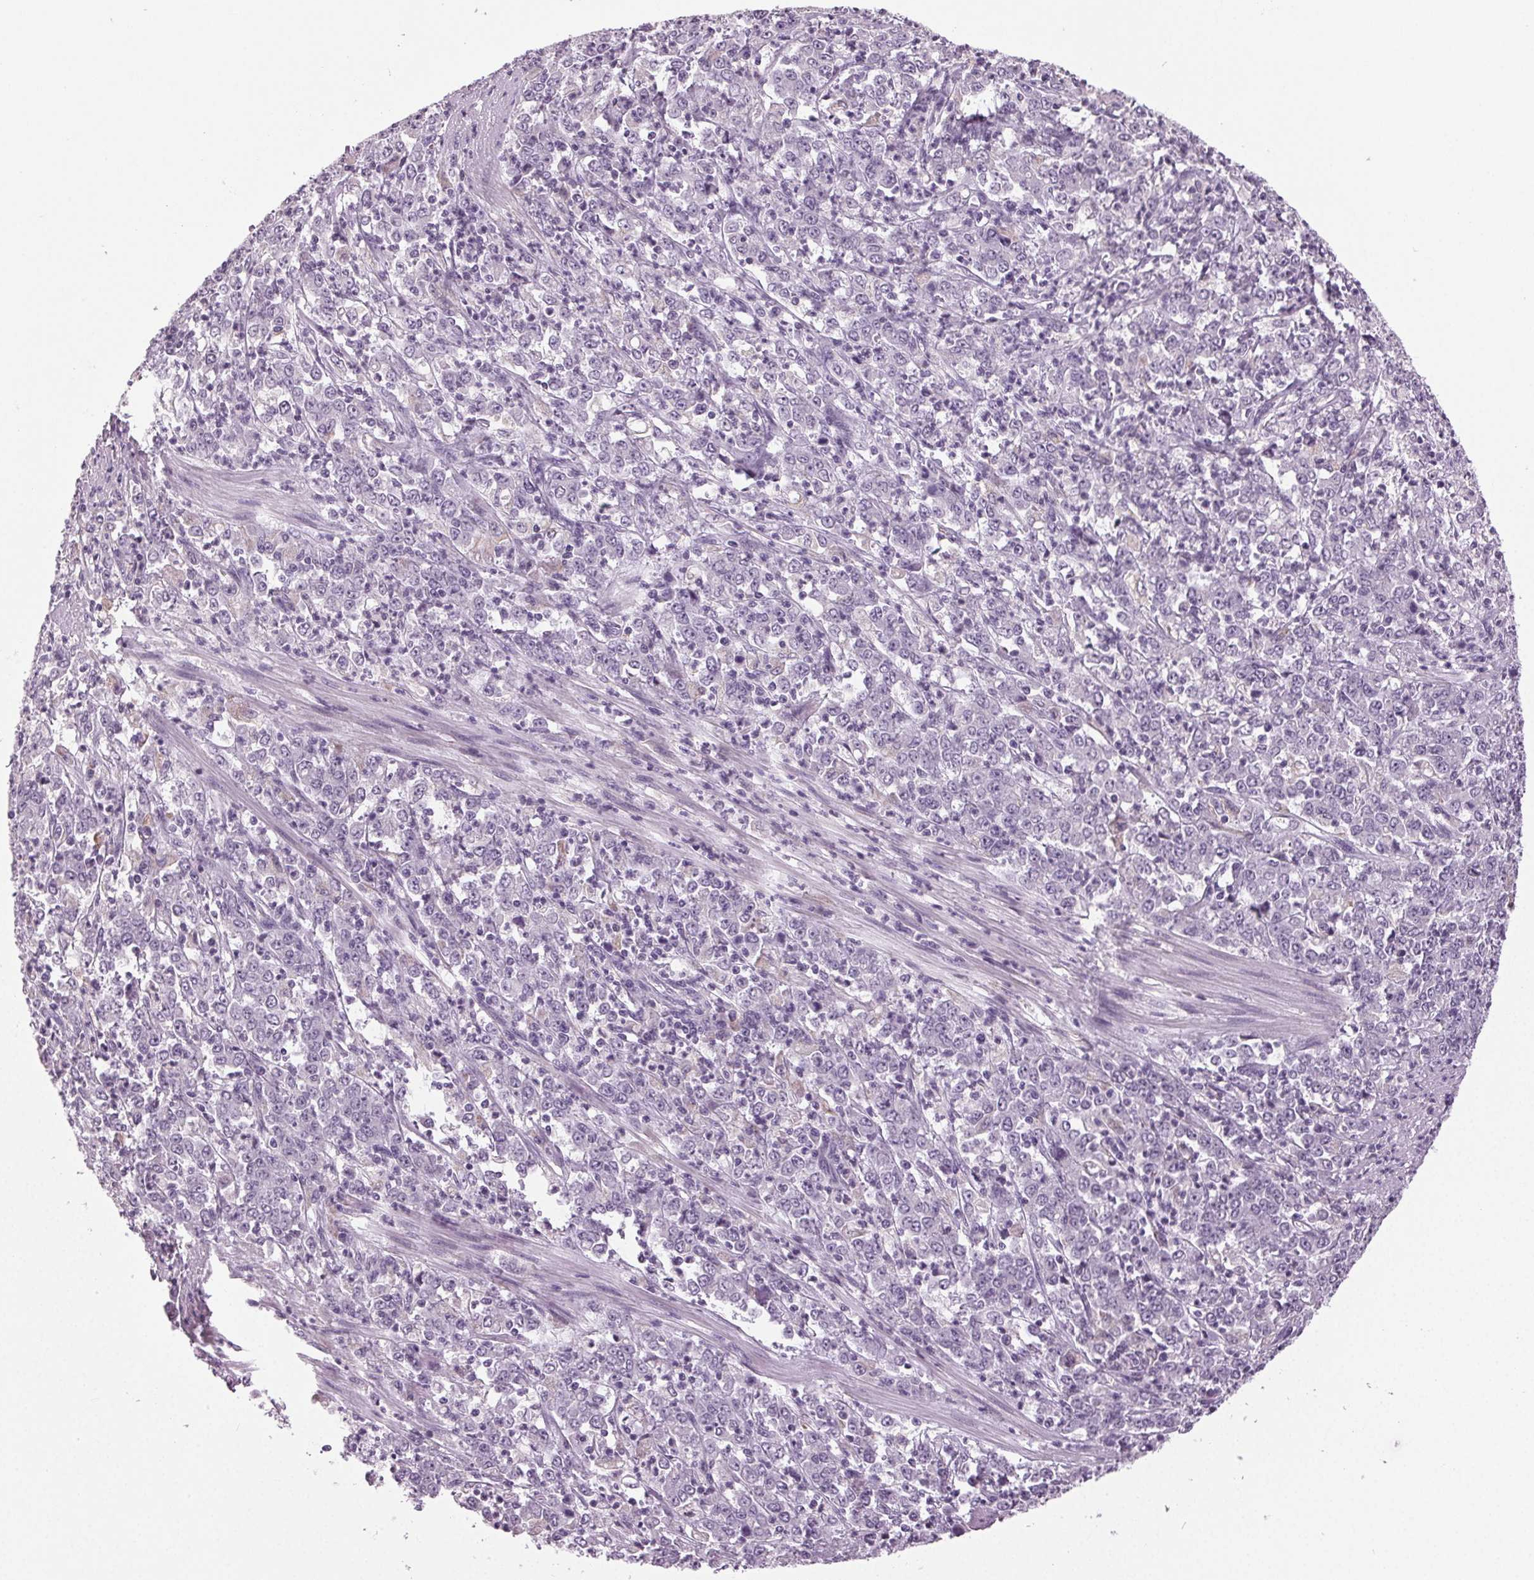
{"staining": {"intensity": "negative", "quantity": "none", "location": "none"}, "tissue": "stomach cancer", "cell_type": "Tumor cells", "image_type": "cancer", "snomed": [{"axis": "morphology", "description": "Adenocarcinoma, NOS"}, {"axis": "topography", "description": "Stomach, lower"}], "caption": "Stomach cancer stained for a protein using immunohistochemistry shows no positivity tumor cells.", "gene": "DNAH12", "patient": {"sex": "female", "age": 71}}